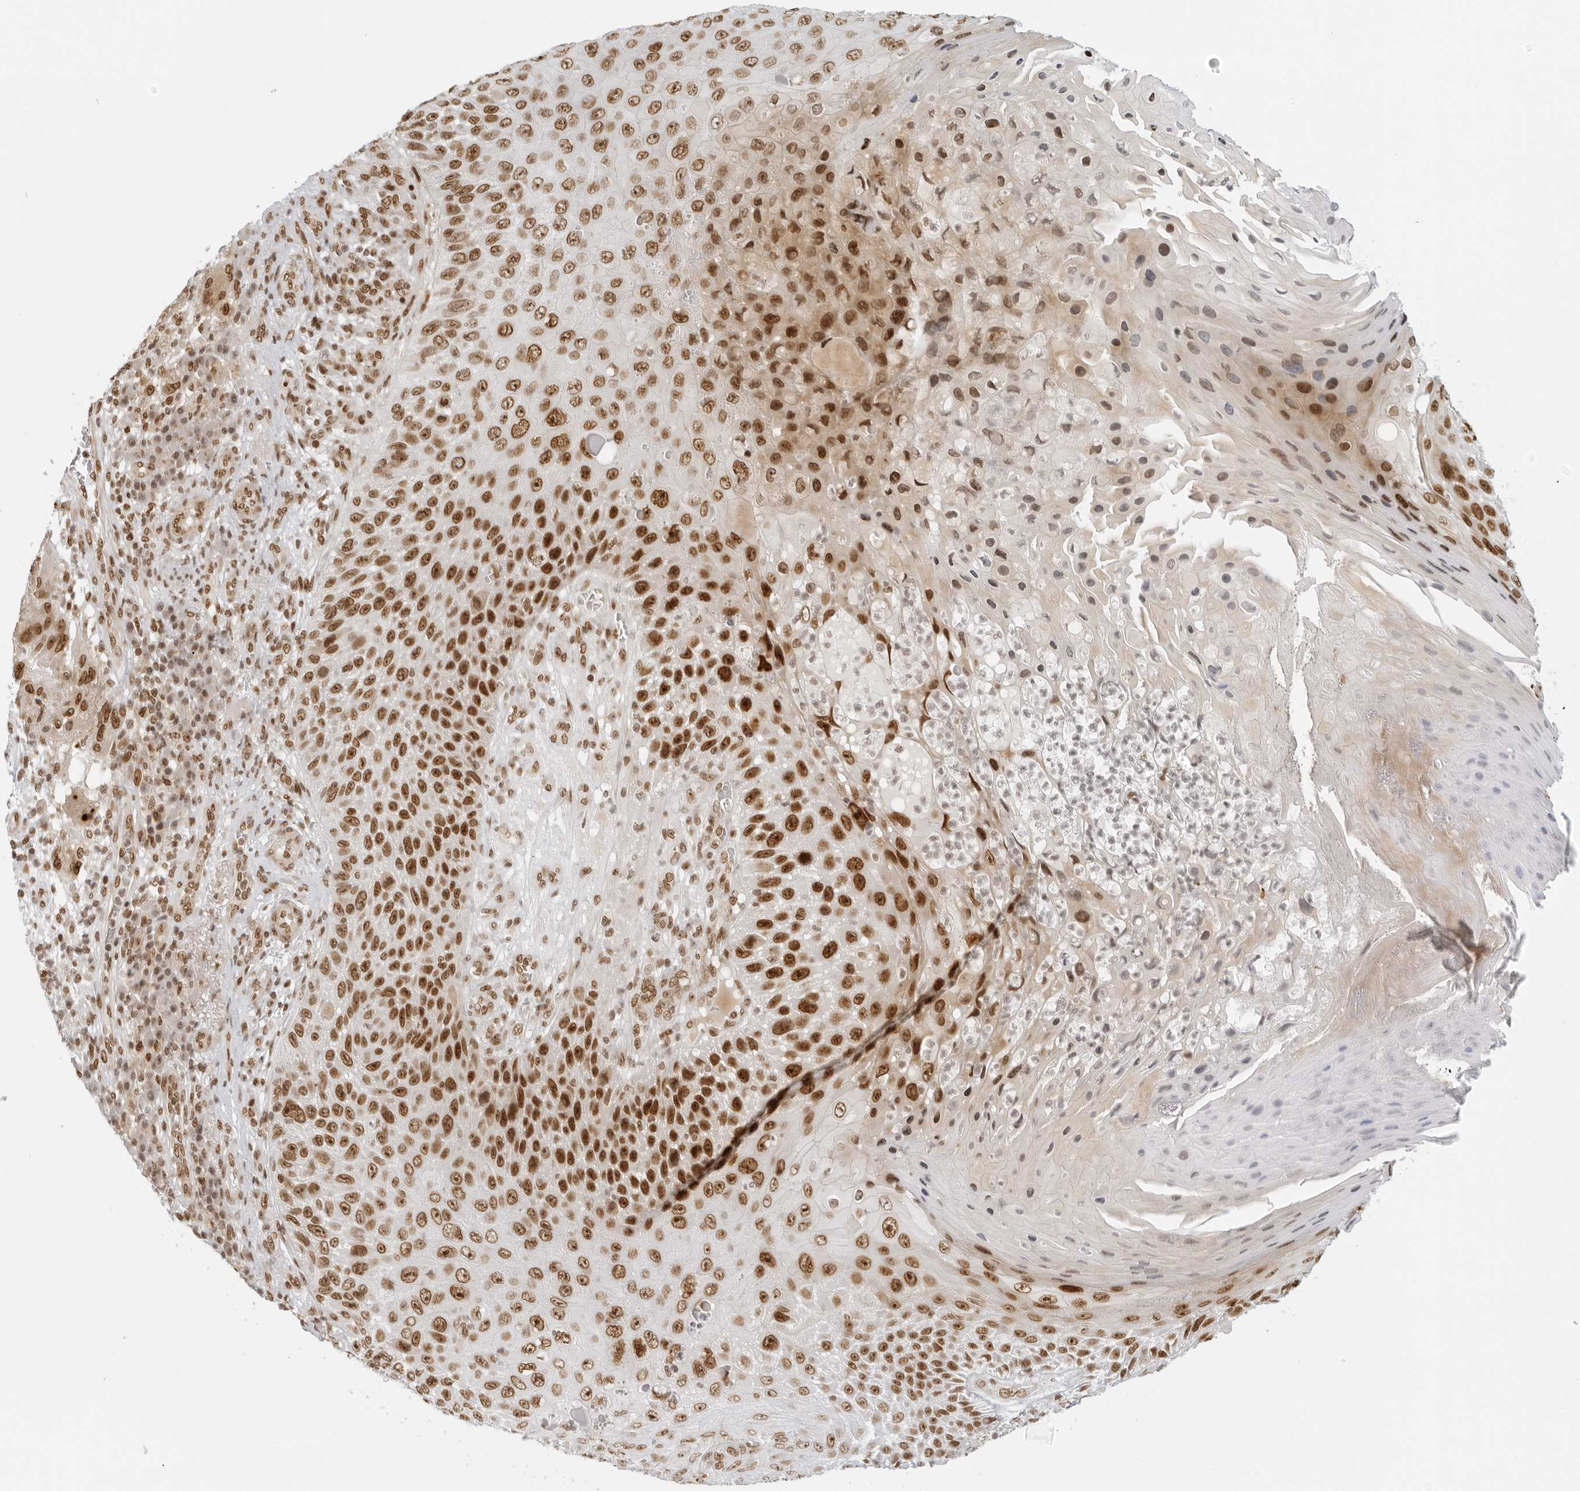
{"staining": {"intensity": "strong", "quantity": ">75%", "location": "nuclear"}, "tissue": "skin cancer", "cell_type": "Tumor cells", "image_type": "cancer", "snomed": [{"axis": "morphology", "description": "Squamous cell carcinoma, NOS"}, {"axis": "topography", "description": "Skin"}], "caption": "Human skin cancer (squamous cell carcinoma) stained with a protein marker shows strong staining in tumor cells.", "gene": "RCC1", "patient": {"sex": "female", "age": 88}}